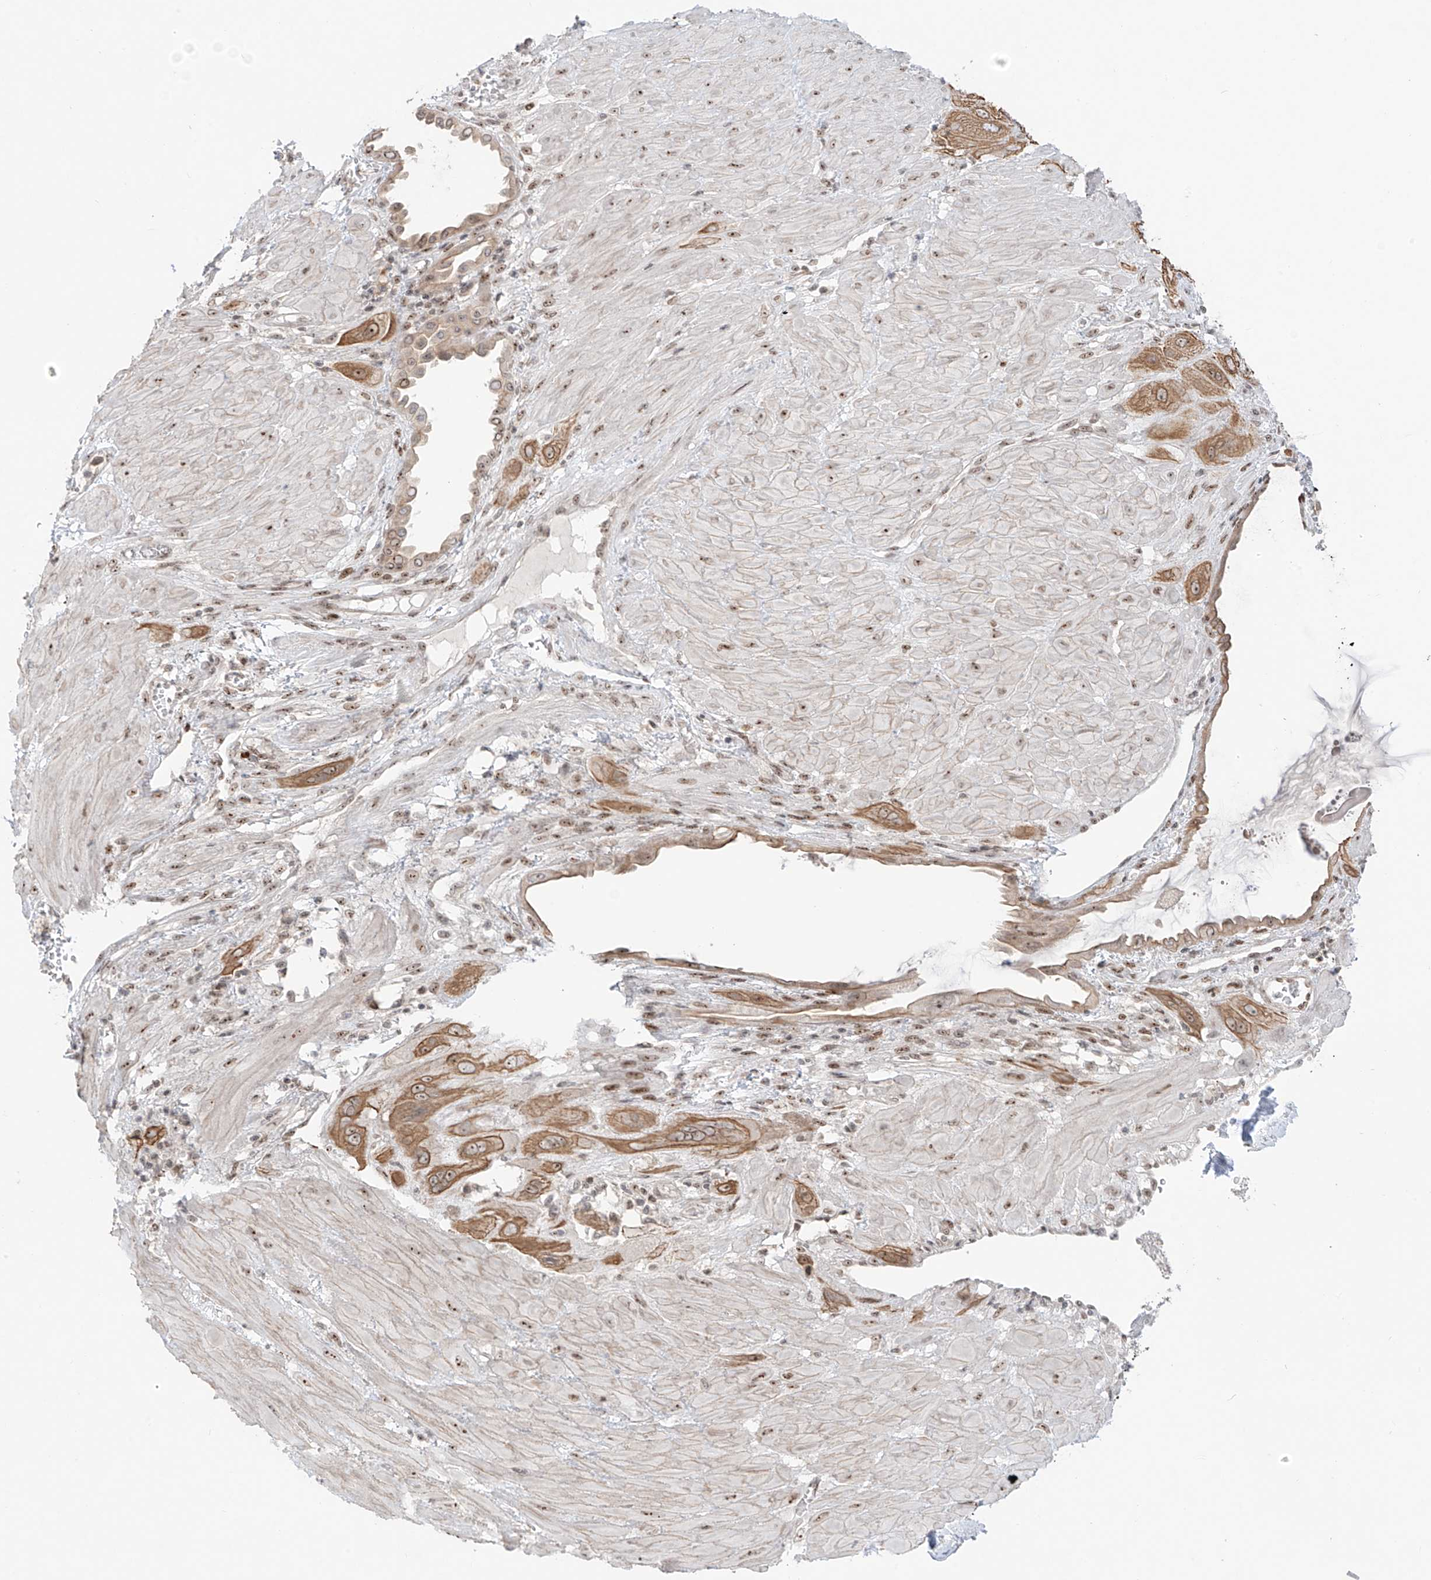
{"staining": {"intensity": "moderate", "quantity": ">75%", "location": "cytoplasmic/membranous"}, "tissue": "cervical cancer", "cell_type": "Tumor cells", "image_type": "cancer", "snomed": [{"axis": "morphology", "description": "Squamous cell carcinoma, NOS"}, {"axis": "topography", "description": "Cervix"}], "caption": "Brown immunohistochemical staining in squamous cell carcinoma (cervical) displays moderate cytoplasmic/membranous expression in approximately >75% of tumor cells. (Brightfield microscopy of DAB IHC at high magnification).", "gene": "ZNF512", "patient": {"sex": "female", "age": 34}}